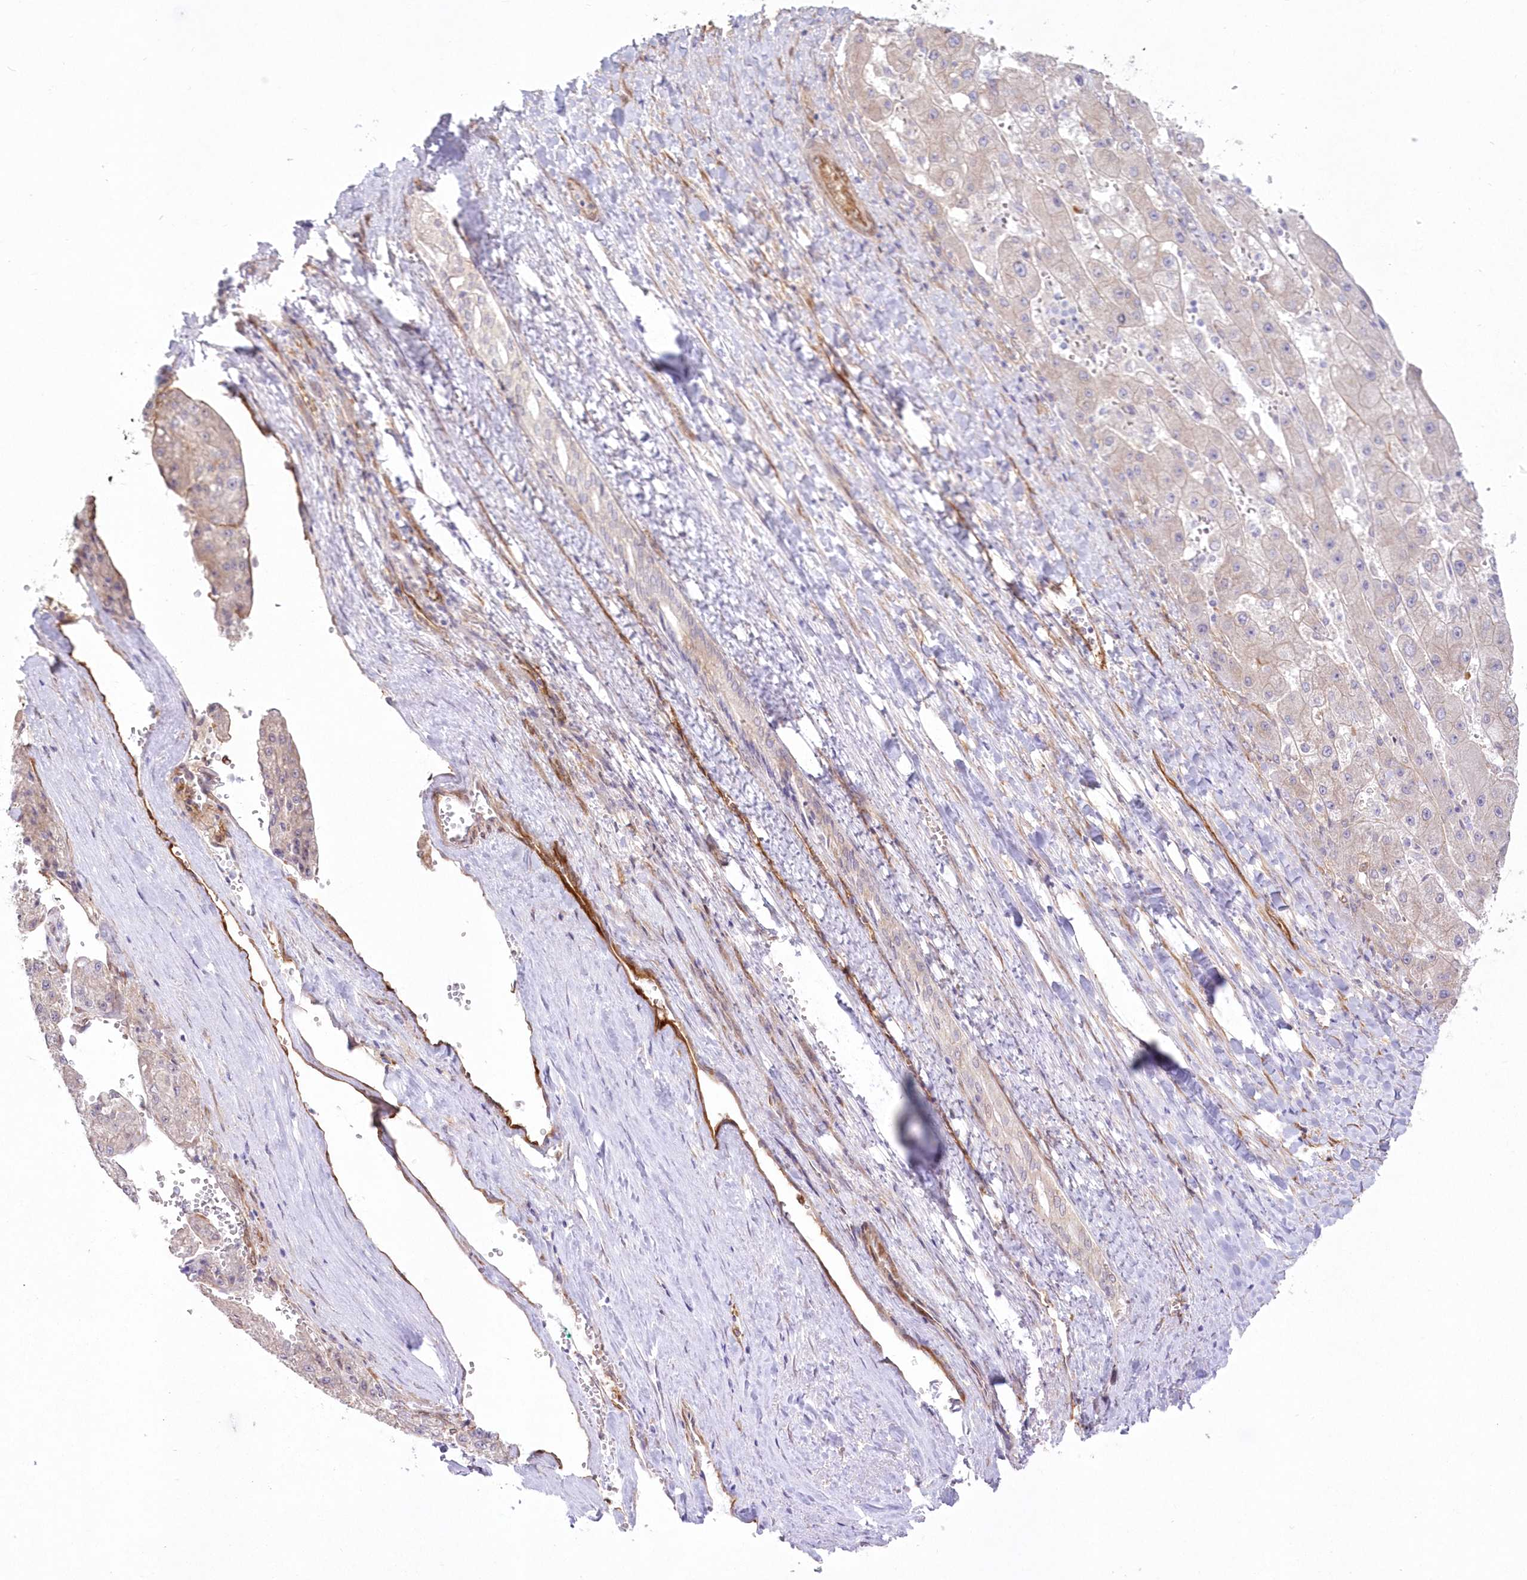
{"staining": {"intensity": "negative", "quantity": "none", "location": "none"}, "tissue": "liver cancer", "cell_type": "Tumor cells", "image_type": "cancer", "snomed": [{"axis": "morphology", "description": "Carcinoma, Hepatocellular, NOS"}, {"axis": "topography", "description": "Liver"}], "caption": "Immunohistochemistry of liver cancer (hepatocellular carcinoma) demonstrates no positivity in tumor cells.", "gene": "SH3PXD2B", "patient": {"sex": "female", "age": 73}}